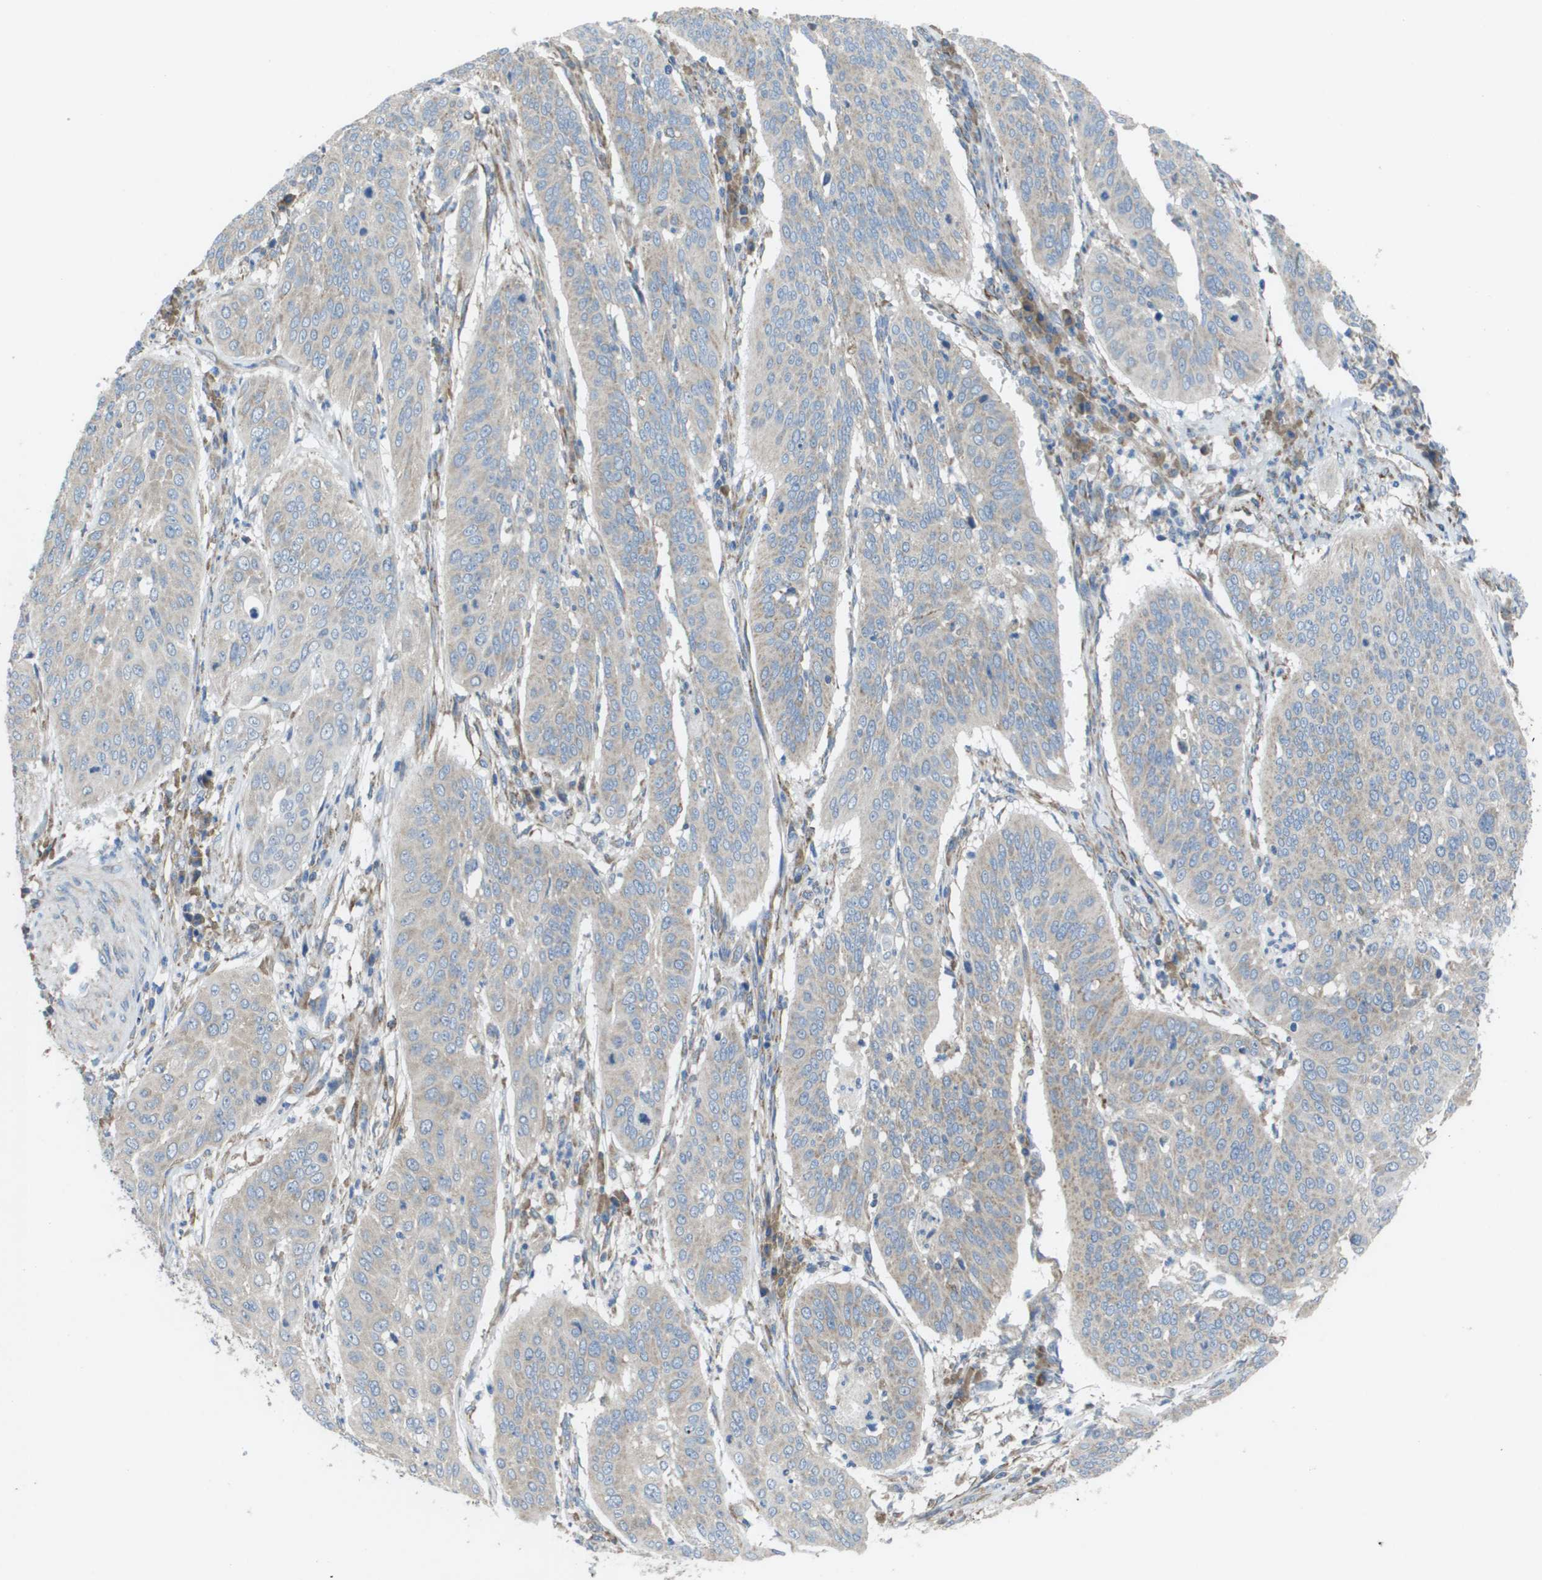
{"staining": {"intensity": "weak", "quantity": ">75%", "location": "cytoplasmic/membranous"}, "tissue": "cervical cancer", "cell_type": "Tumor cells", "image_type": "cancer", "snomed": [{"axis": "morphology", "description": "Normal tissue, NOS"}, {"axis": "morphology", "description": "Squamous cell carcinoma, NOS"}, {"axis": "topography", "description": "Cervix"}], "caption": "IHC staining of cervical cancer, which shows low levels of weak cytoplasmic/membranous expression in about >75% of tumor cells indicating weak cytoplasmic/membranous protein staining. The staining was performed using DAB (3,3'-diaminobenzidine) (brown) for protein detection and nuclei were counterstained in hematoxylin (blue).", "gene": "CLCN2", "patient": {"sex": "female", "age": 39}}